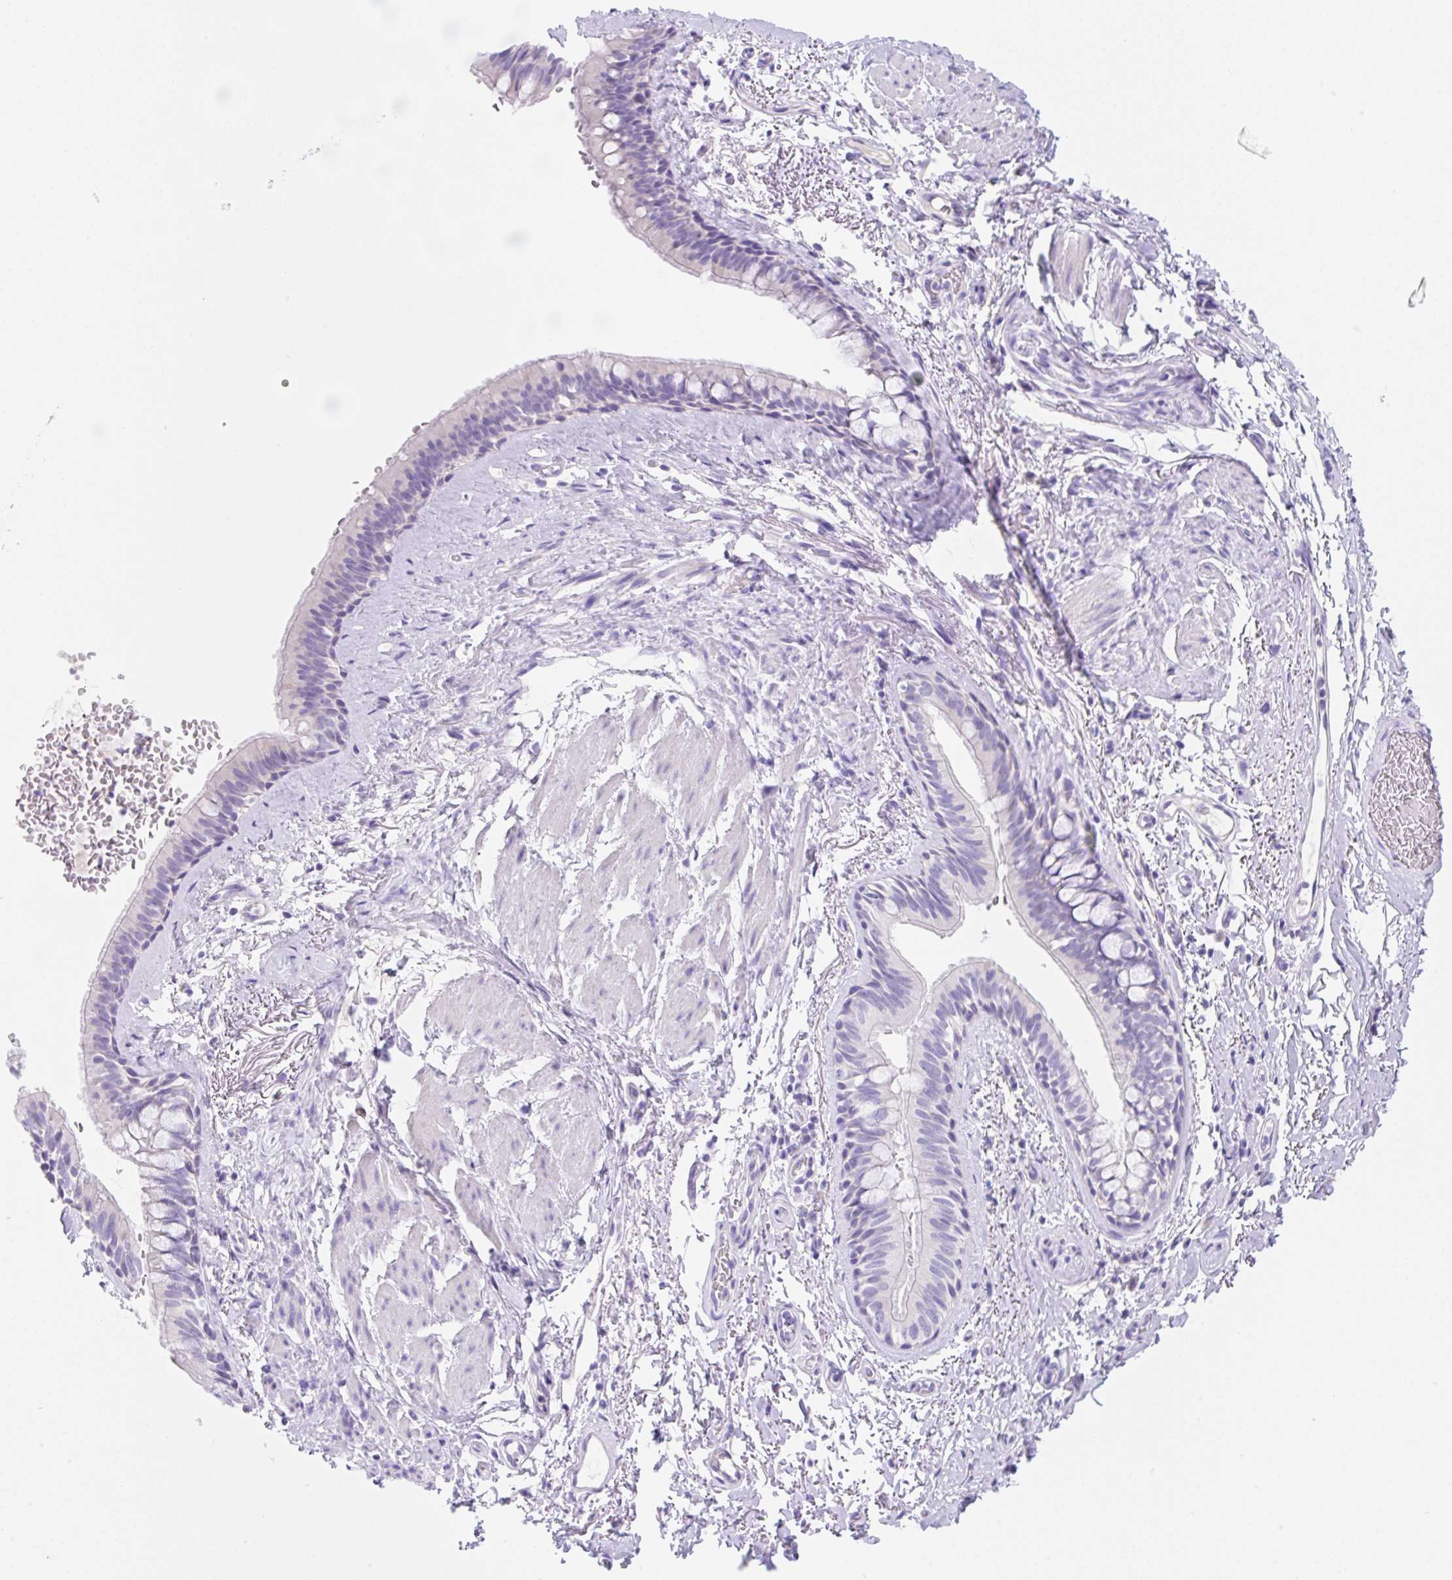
{"staining": {"intensity": "negative", "quantity": "none", "location": "none"}, "tissue": "bronchus", "cell_type": "Respiratory epithelial cells", "image_type": "normal", "snomed": [{"axis": "morphology", "description": "Normal tissue, NOS"}, {"axis": "topography", "description": "Bronchus"}], "caption": "A histopathology image of bronchus stained for a protein displays no brown staining in respiratory epithelial cells. The staining was performed using DAB to visualize the protein expression in brown, while the nuclei were stained in blue with hematoxylin (Magnification: 20x).", "gene": "KLK8", "patient": {"sex": "male", "age": 67}}